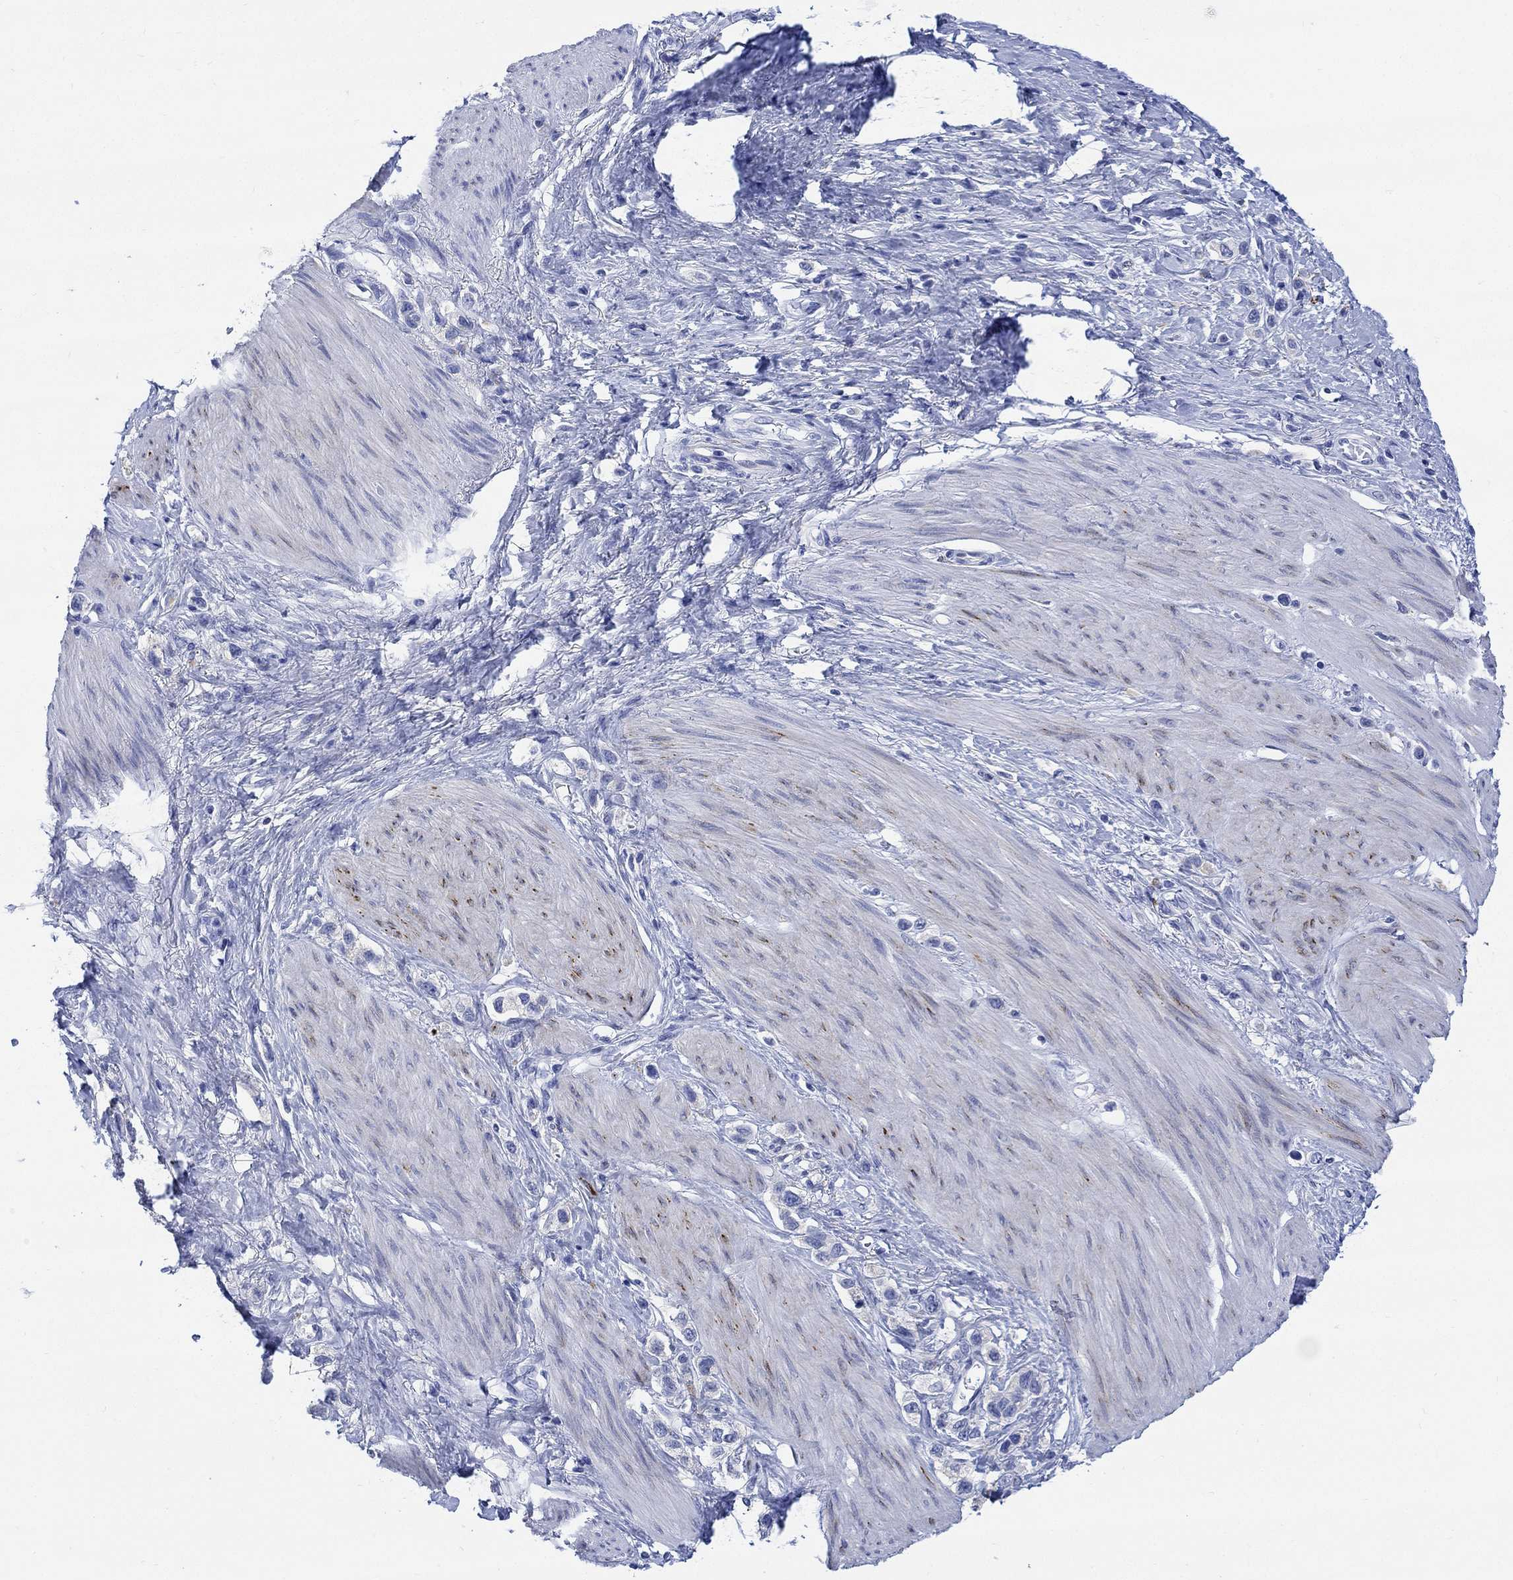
{"staining": {"intensity": "negative", "quantity": "none", "location": "none"}, "tissue": "stomach cancer", "cell_type": "Tumor cells", "image_type": "cancer", "snomed": [{"axis": "morphology", "description": "Normal tissue, NOS"}, {"axis": "morphology", "description": "Adenocarcinoma, NOS"}, {"axis": "morphology", "description": "Adenocarcinoma, High grade"}, {"axis": "topography", "description": "Stomach, upper"}, {"axis": "topography", "description": "Stomach"}], "caption": "This is a photomicrograph of IHC staining of stomach high-grade adenocarcinoma, which shows no expression in tumor cells.", "gene": "MYL1", "patient": {"sex": "female", "age": 65}}